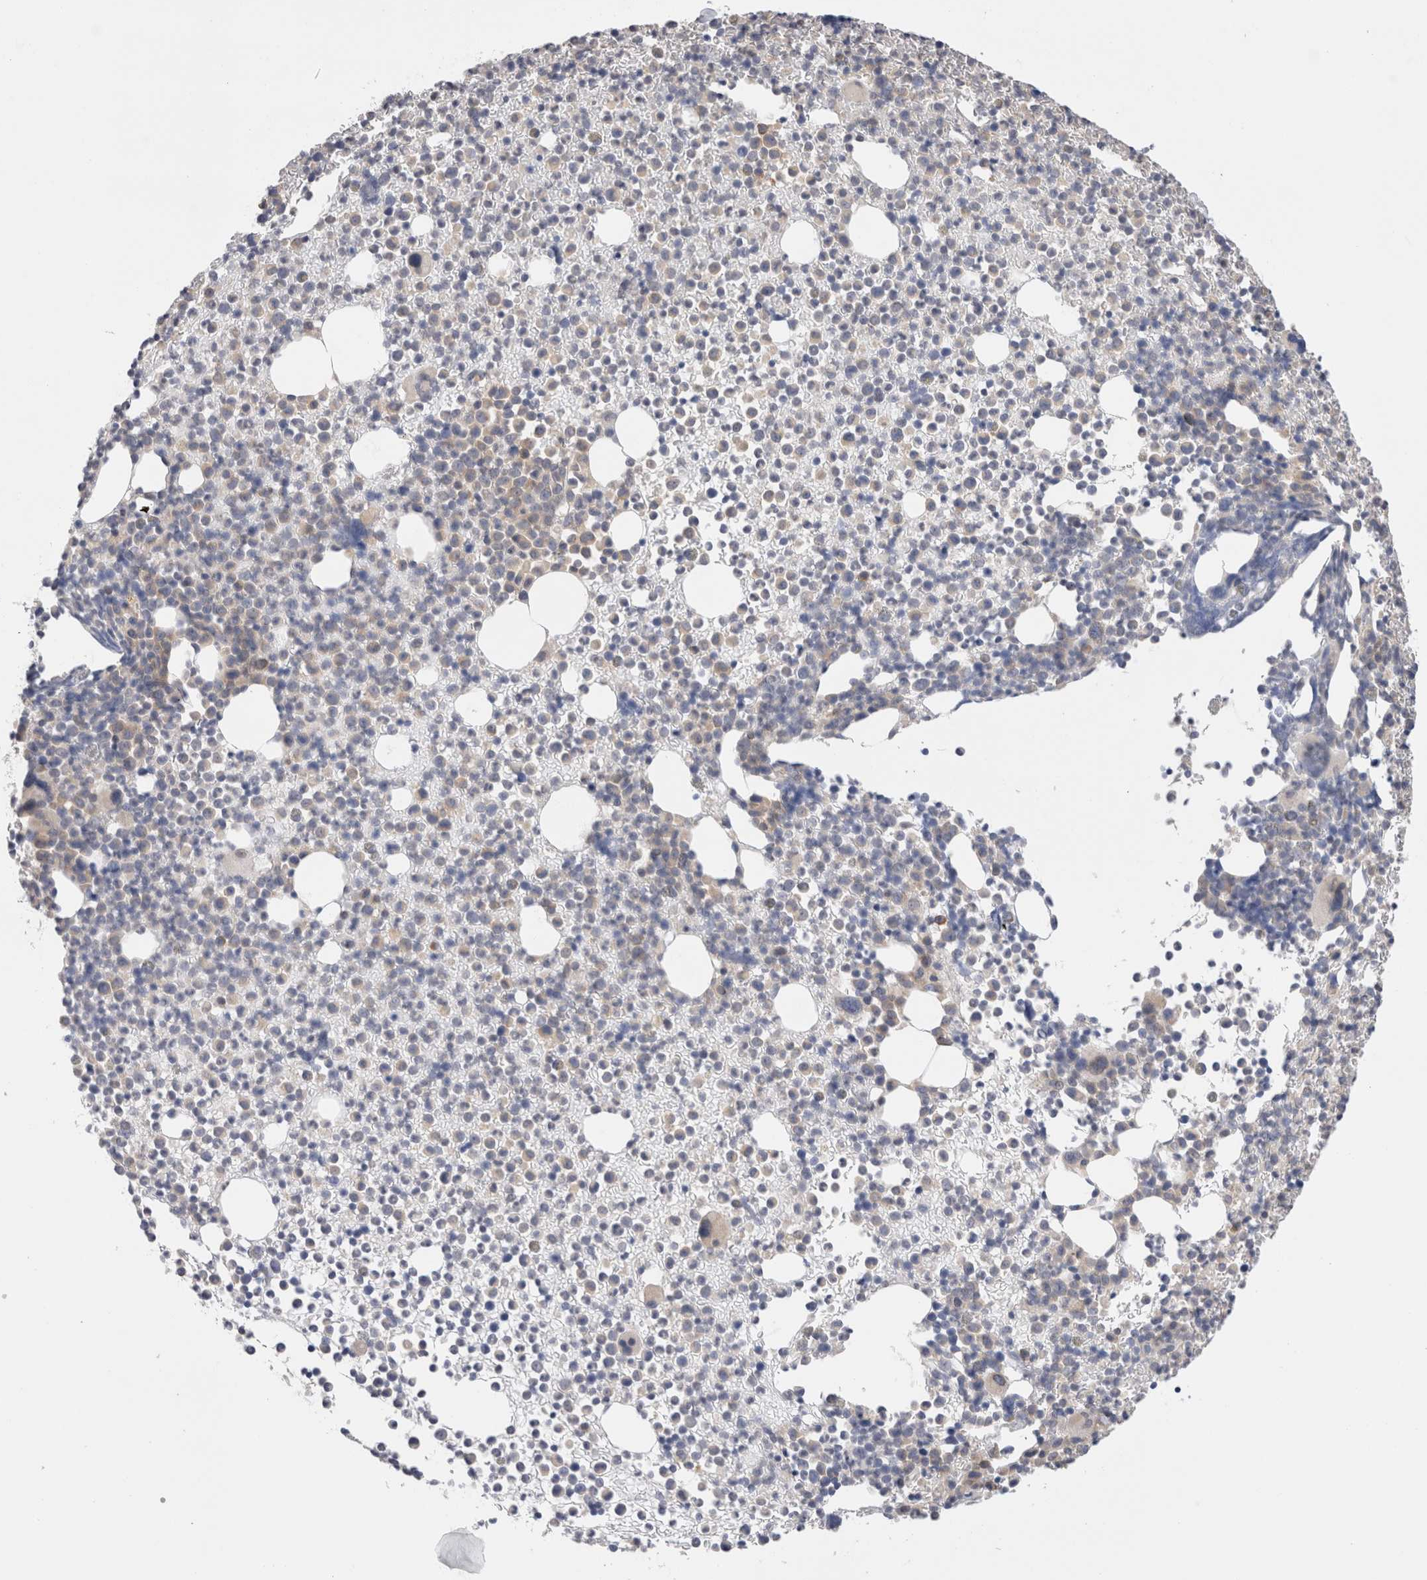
{"staining": {"intensity": "weak", "quantity": "<25%", "location": "cytoplasmic/membranous"}, "tissue": "bone marrow", "cell_type": "Hematopoietic cells", "image_type": "normal", "snomed": [{"axis": "morphology", "description": "Normal tissue, NOS"}, {"axis": "morphology", "description": "Inflammation, NOS"}, {"axis": "topography", "description": "Bone marrow"}], "caption": "Hematopoietic cells show no significant staining in normal bone marrow.", "gene": "VCPIP1", "patient": {"sex": "male", "age": 34}}